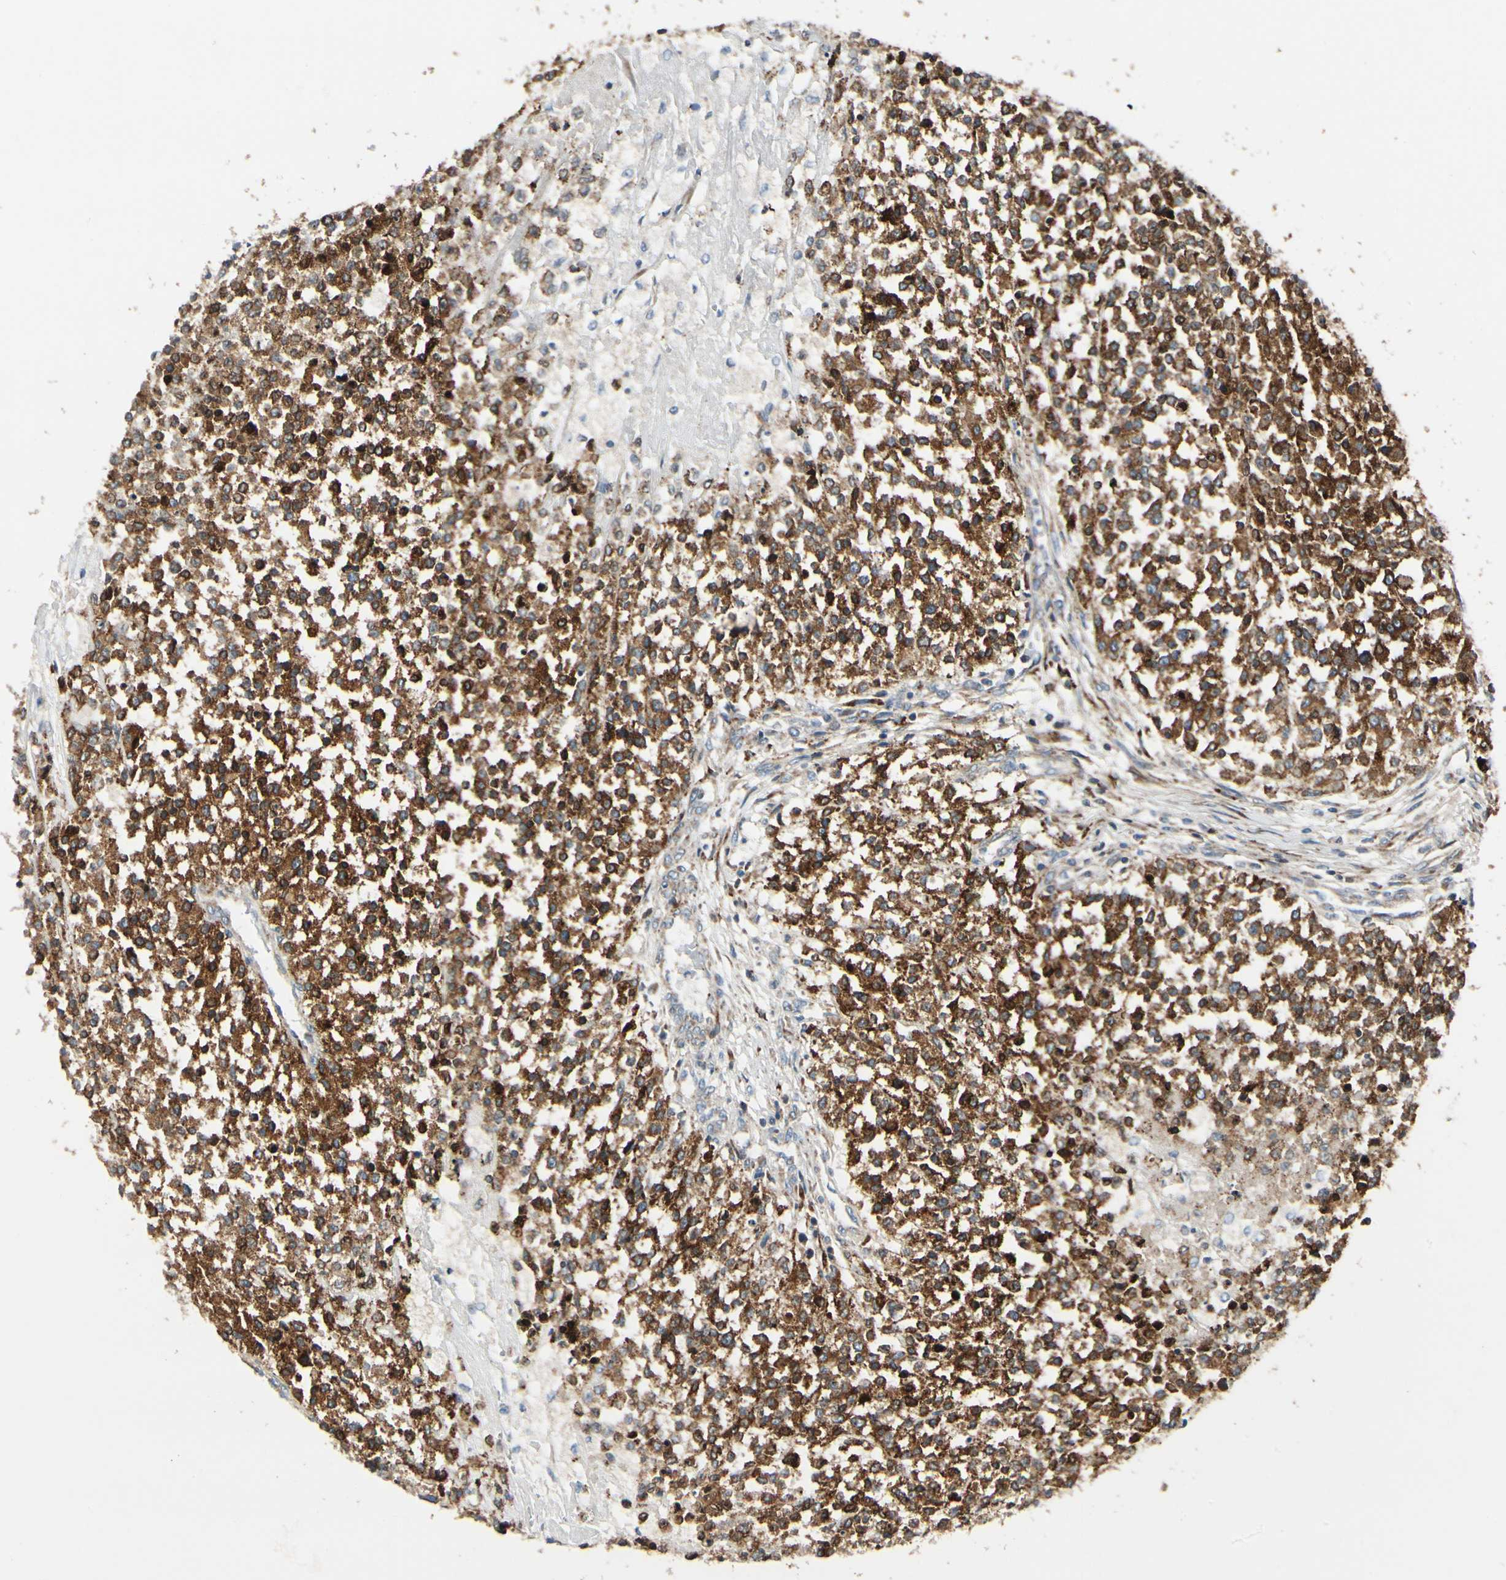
{"staining": {"intensity": "strong", "quantity": ">75%", "location": "cytoplasmic/membranous"}, "tissue": "testis cancer", "cell_type": "Tumor cells", "image_type": "cancer", "snomed": [{"axis": "morphology", "description": "Seminoma, NOS"}, {"axis": "topography", "description": "Testis"}], "caption": "A high-resolution histopathology image shows immunohistochemistry (IHC) staining of seminoma (testis), which reveals strong cytoplasmic/membranous expression in about >75% of tumor cells.", "gene": "MRPL9", "patient": {"sex": "male", "age": 59}}